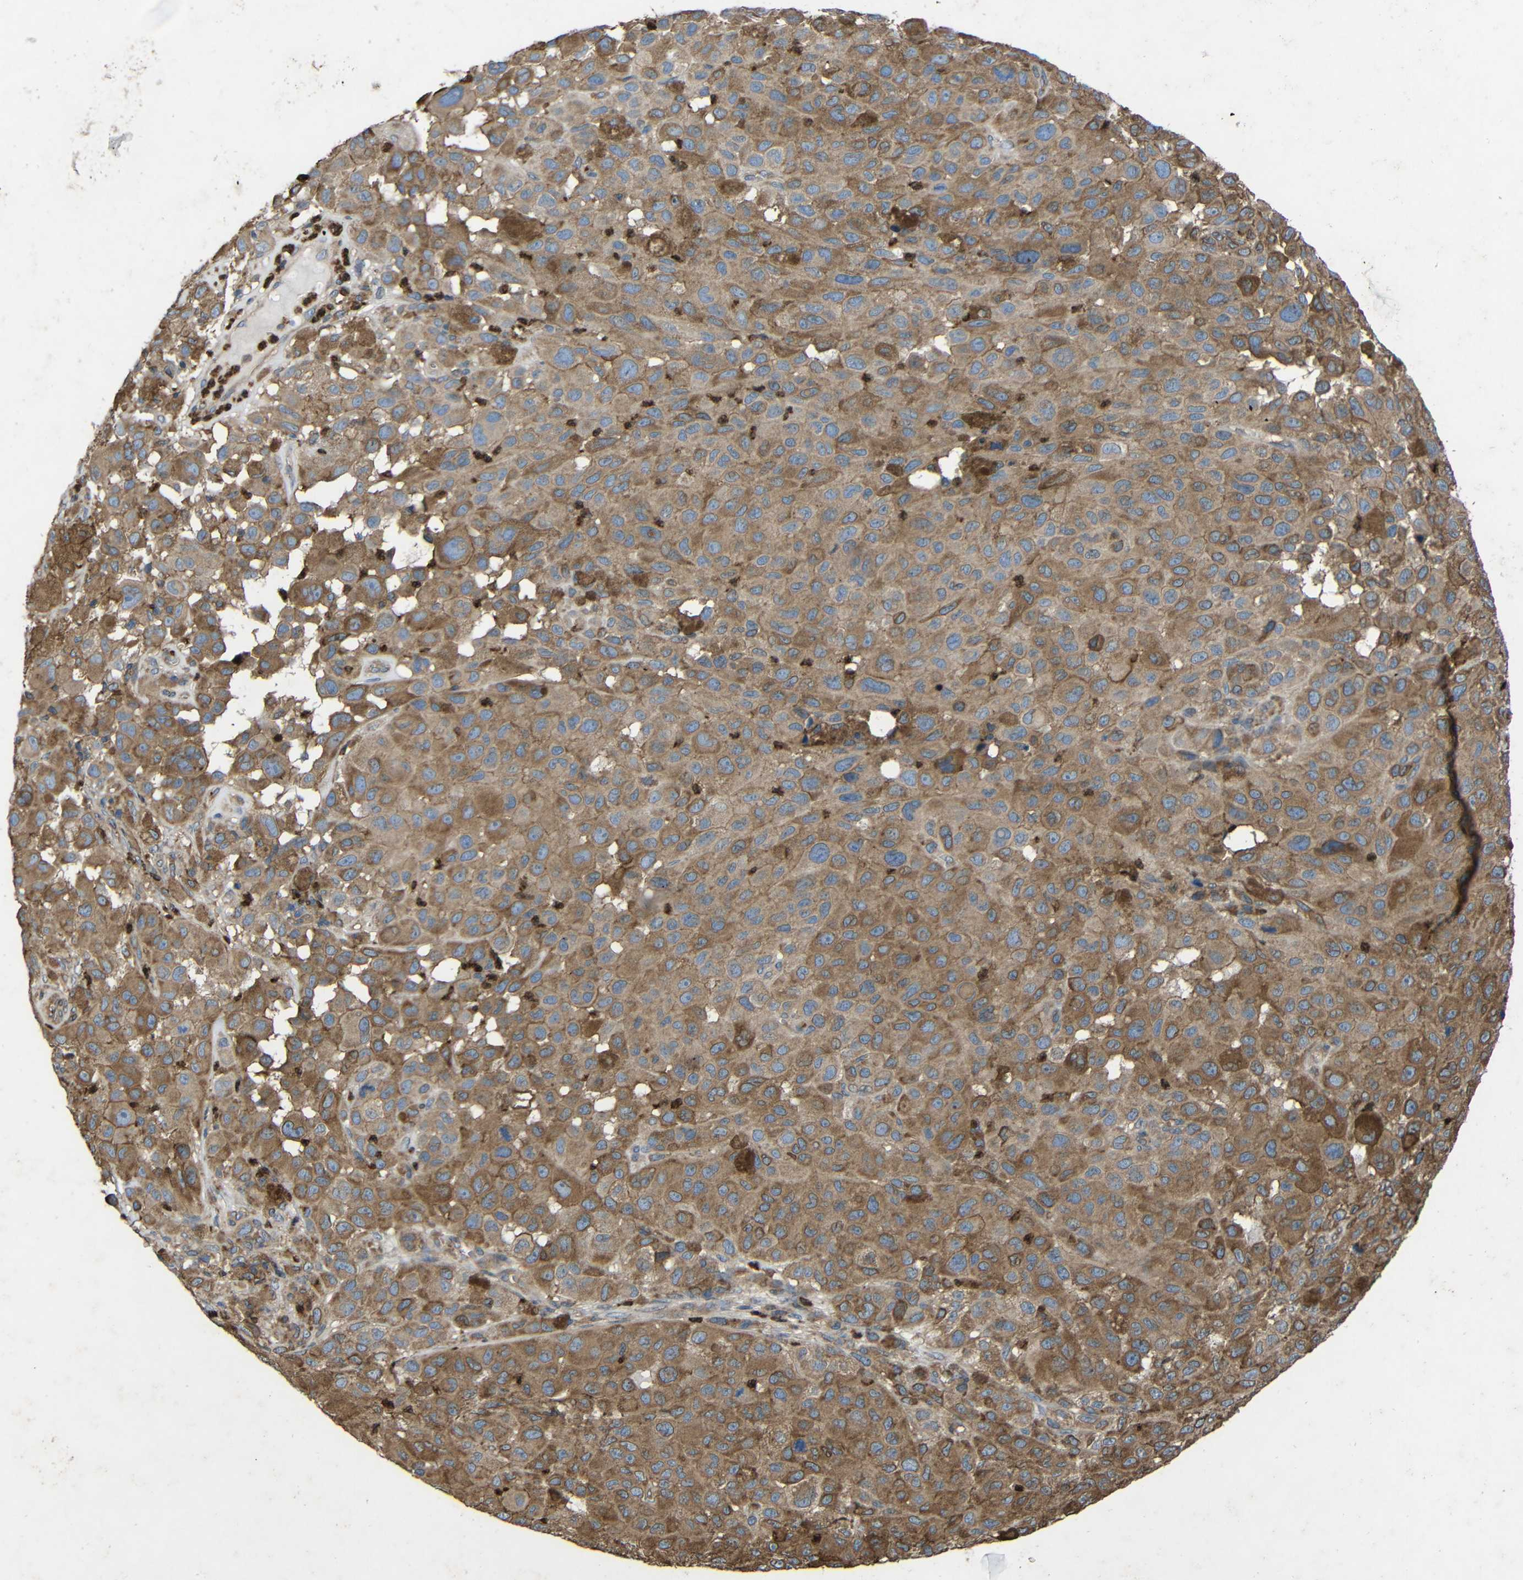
{"staining": {"intensity": "moderate", "quantity": ">75%", "location": "cytoplasmic/membranous"}, "tissue": "melanoma", "cell_type": "Tumor cells", "image_type": "cancer", "snomed": [{"axis": "morphology", "description": "Malignant melanoma, NOS"}, {"axis": "topography", "description": "Skin"}], "caption": "About >75% of tumor cells in human malignant melanoma display moderate cytoplasmic/membranous protein expression as visualized by brown immunohistochemical staining.", "gene": "TREM2", "patient": {"sex": "male", "age": 96}}